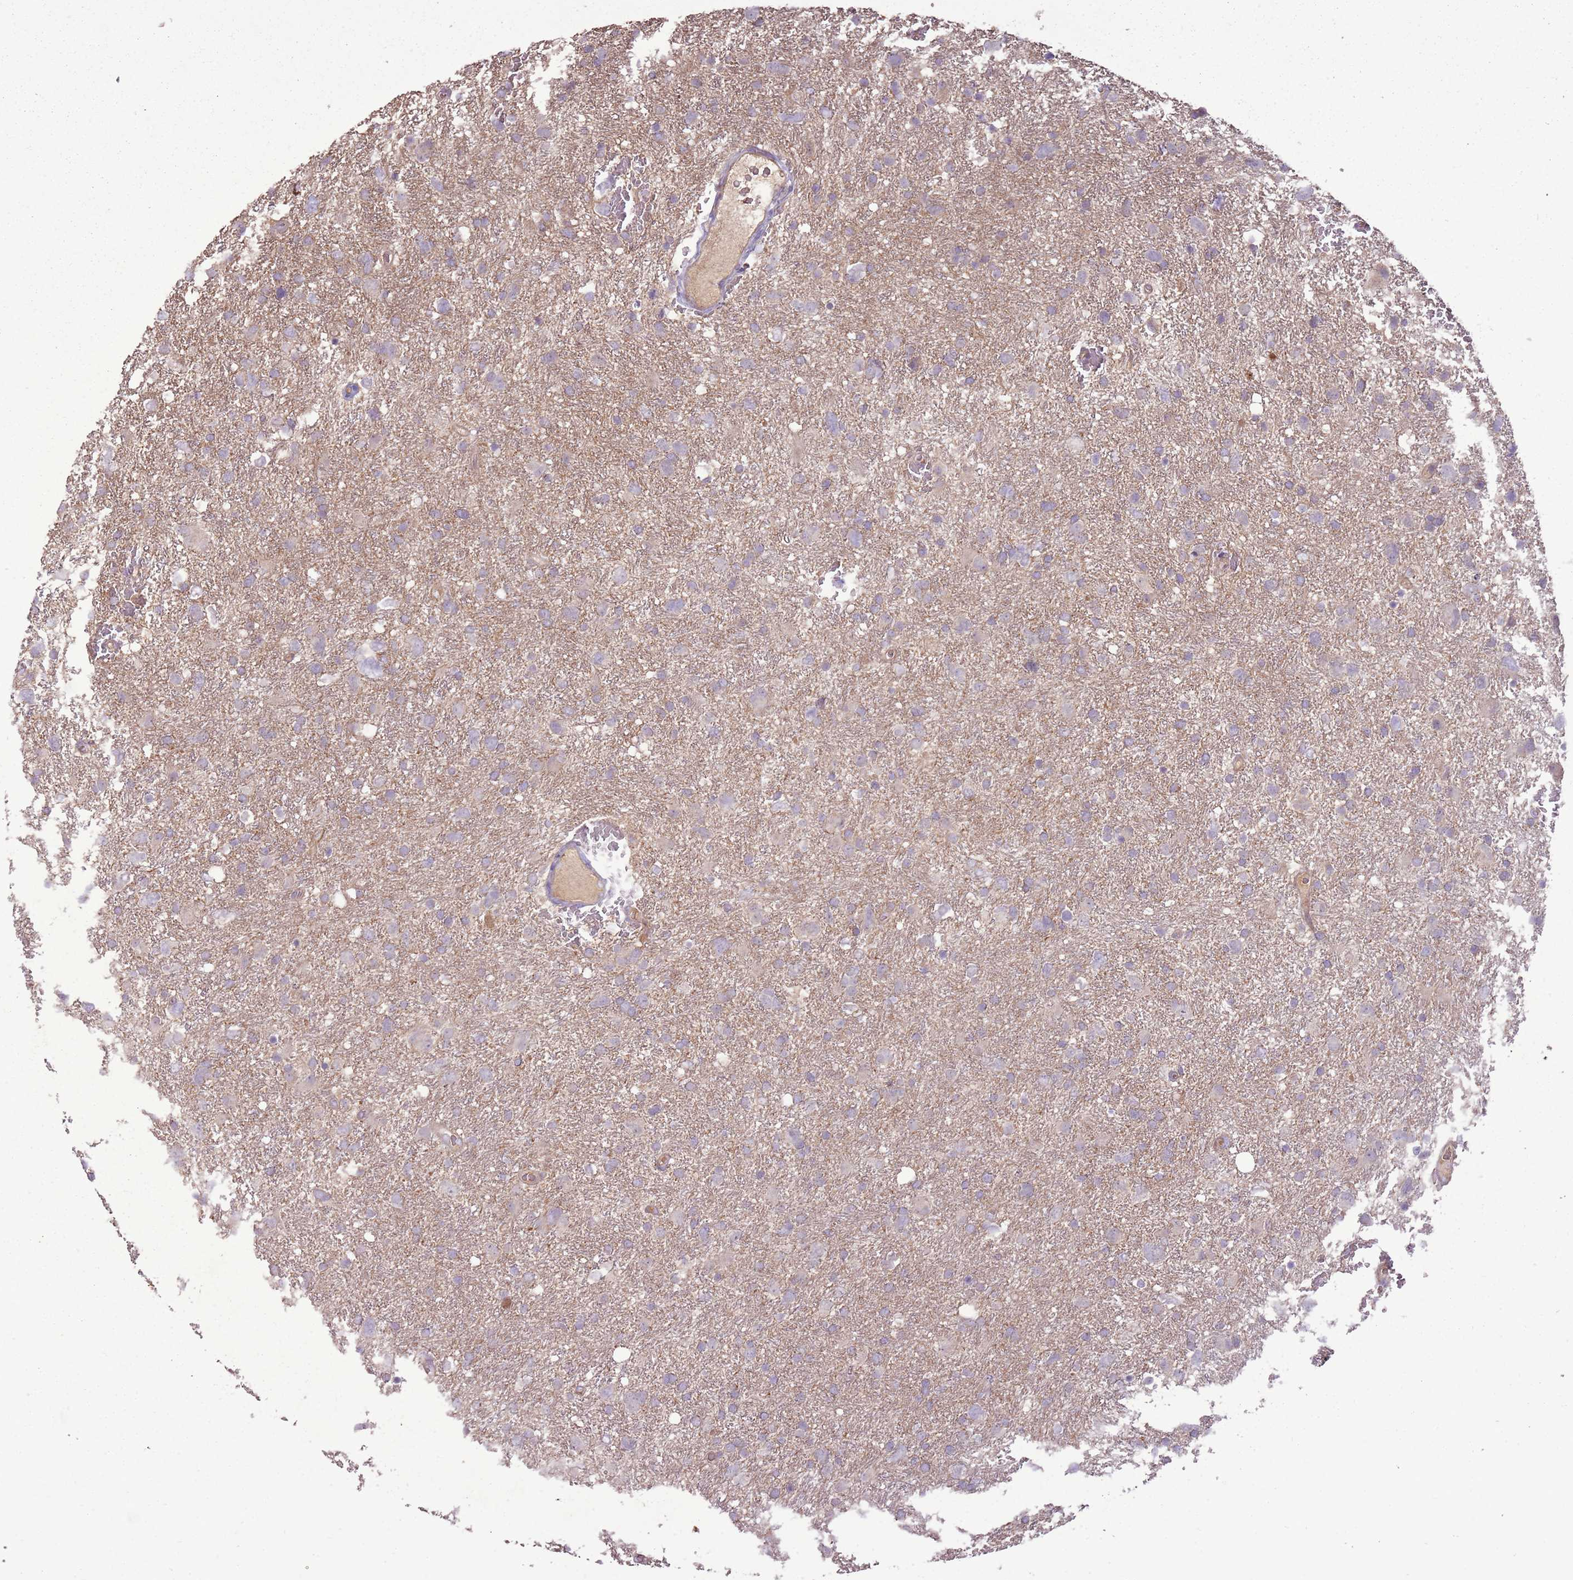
{"staining": {"intensity": "negative", "quantity": "none", "location": "none"}, "tissue": "glioma", "cell_type": "Tumor cells", "image_type": "cancer", "snomed": [{"axis": "morphology", "description": "Glioma, malignant, High grade"}, {"axis": "topography", "description": "Brain"}], "caption": "Immunohistochemical staining of human glioma shows no significant positivity in tumor cells.", "gene": "ANKRD24", "patient": {"sex": "male", "age": 61}}